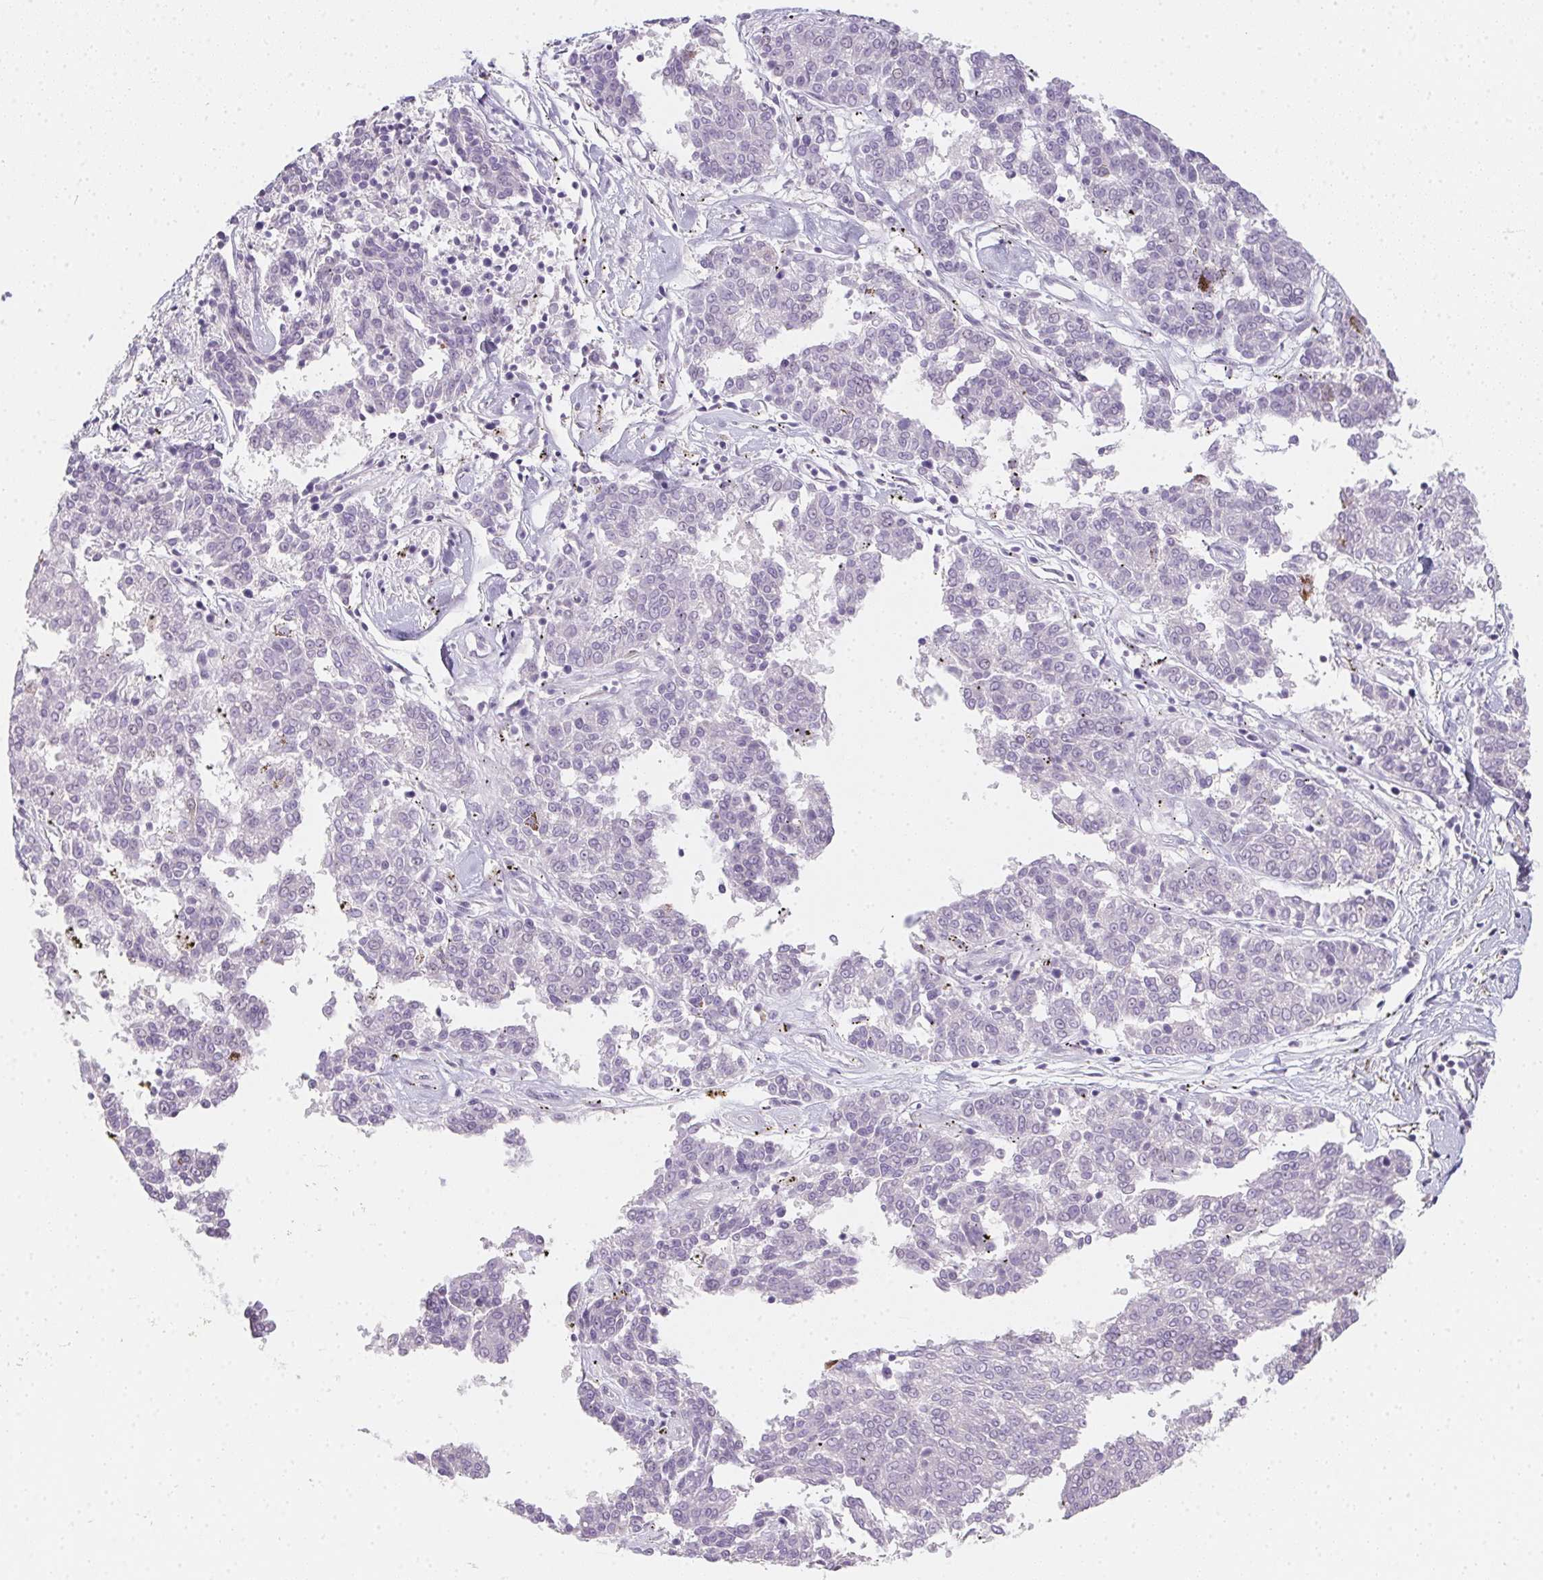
{"staining": {"intensity": "negative", "quantity": "none", "location": "none"}, "tissue": "melanoma", "cell_type": "Tumor cells", "image_type": "cancer", "snomed": [{"axis": "morphology", "description": "Malignant melanoma, NOS"}, {"axis": "topography", "description": "Skin"}], "caption": "Malignant melanoma was stained to show a protein in brown. There is no significant staining in tumor cells.", "gene": "ZBBX", "patient": {"sex": "female", "age": 72}}